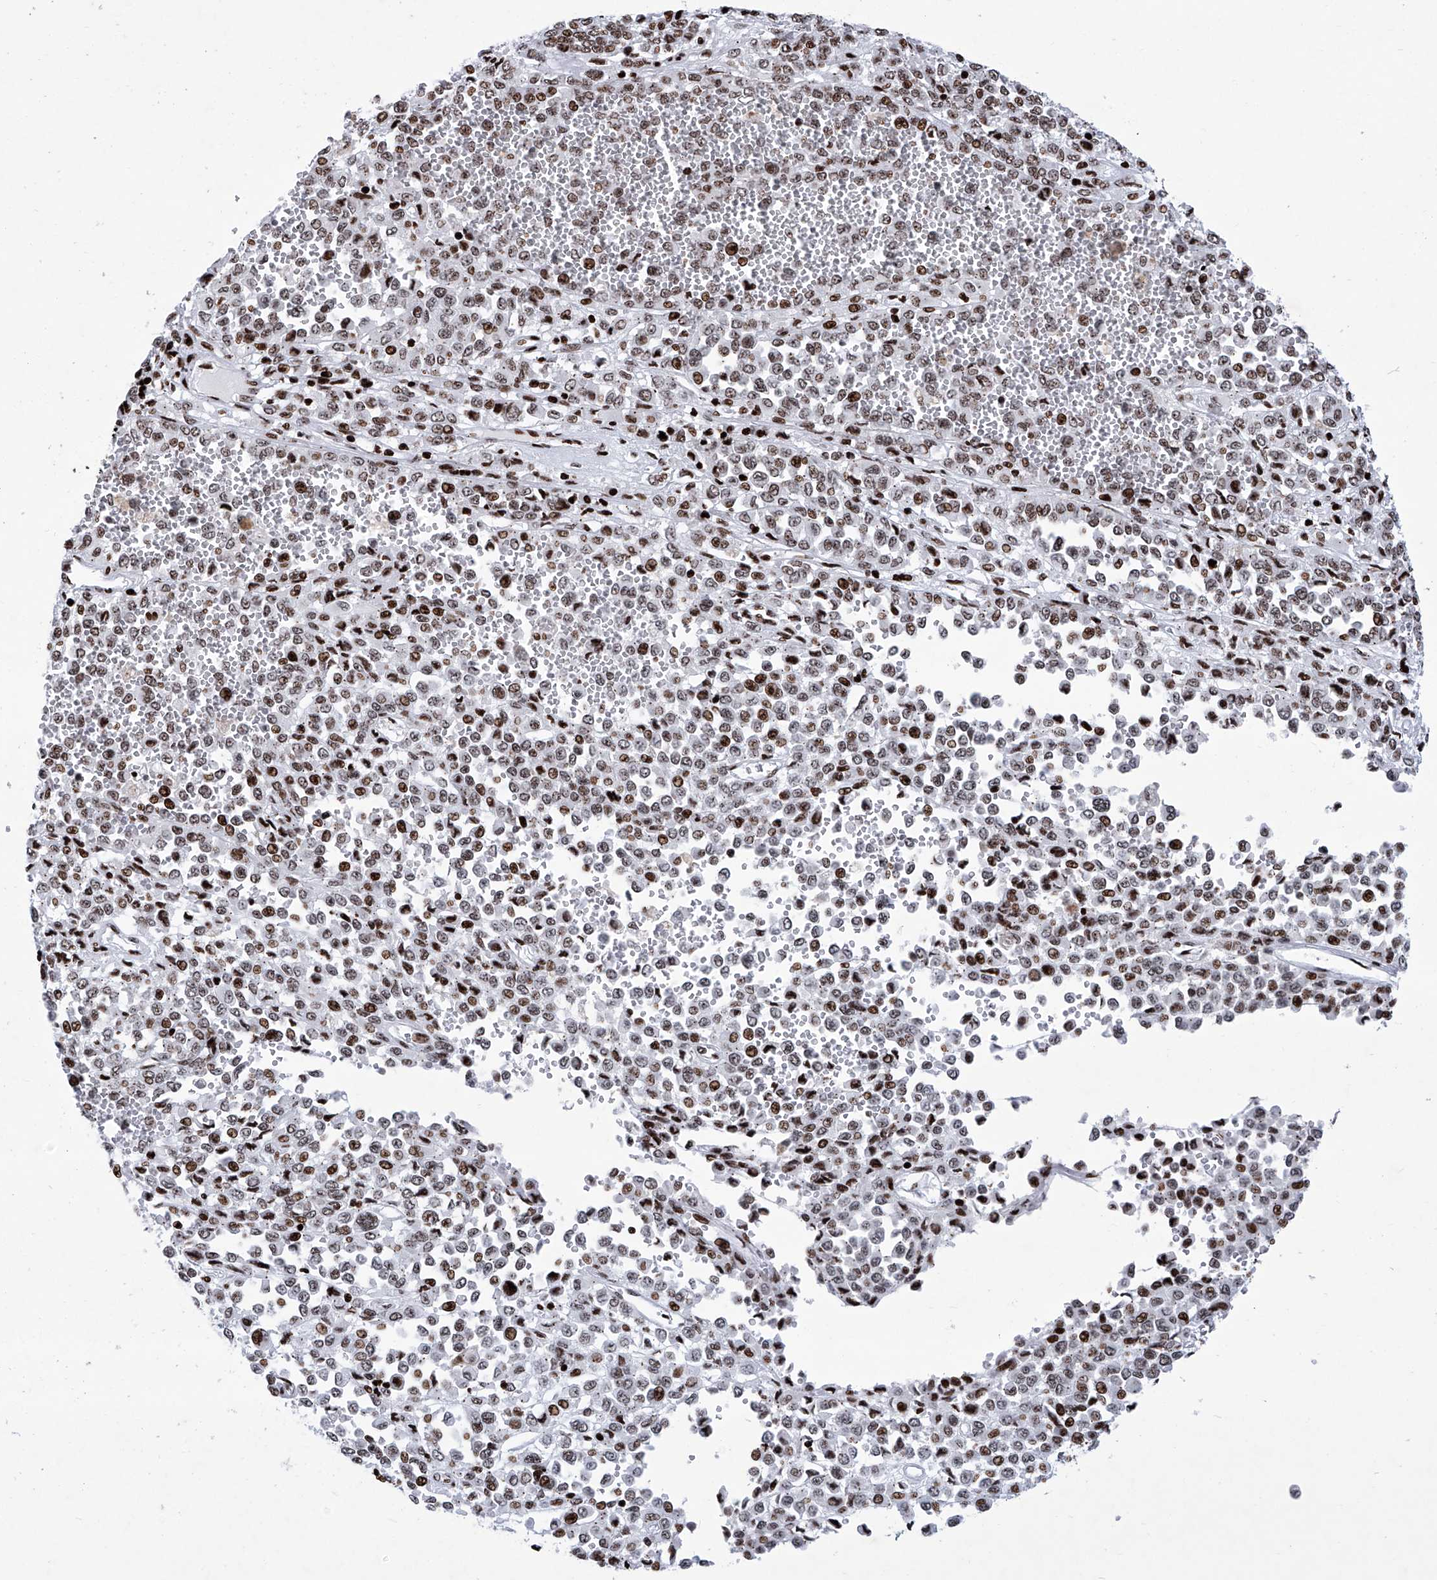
{"staining": {"intensity": "moderate", "quantity": ">75%", "location": "nuclear"}, "tissue": "melanoma", "cell_type": "Tumor cells", "image_type": "cancer", "snomed": [{"axis": "morphology", "description": "Malignant melanoma, Metastatic site"}, {"axis": "topography", "description": "Pancreas"}], "caption": "Melanoma tissue exhibits moderate nuclear positivity in about >75% of tumor cells, visualized by immunohistochemistry.", "gene": "HEY2", "patient": {"sex": "female", "age": 30}}